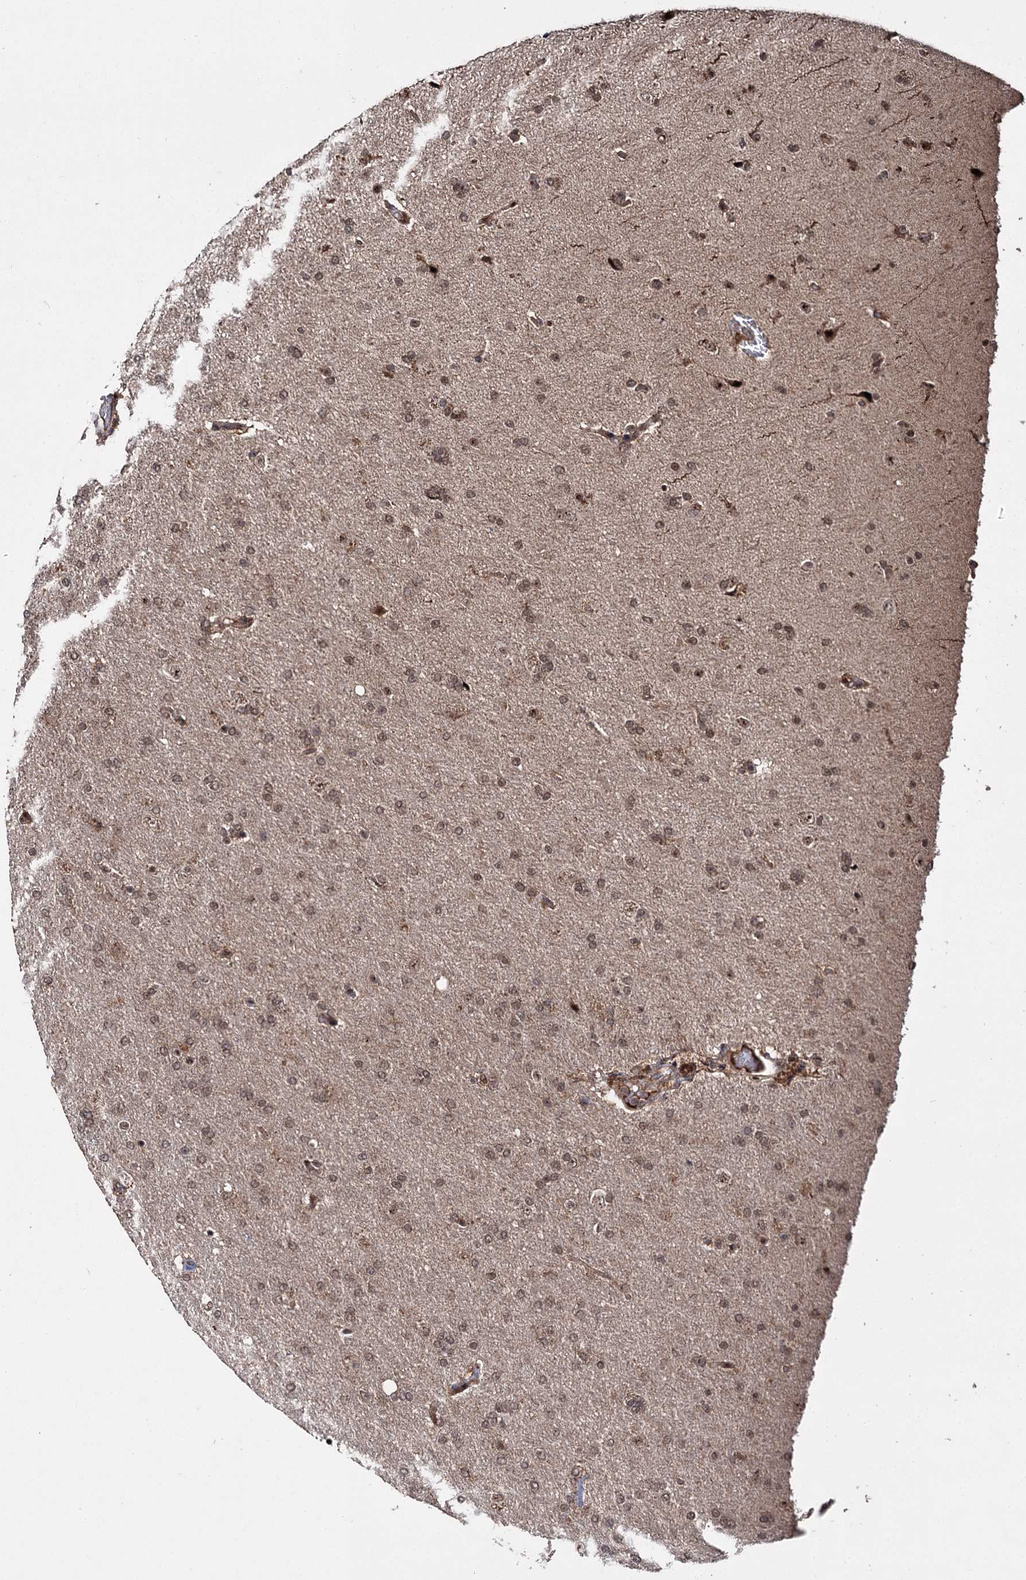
{"staining": {"intensity": "moderate", "quantity": ">75%", "location": "nuclear"}, "tissue": "glioma", "cell_type": "Tumor cells", "image_type": "cancer", "snomed": [{"axis": "morphology", "description": "Glioma, malignant, High grade"}, {"axis": "topography", "description": "Brain"}], "caption": "High-power microscopy captured an immunohistochemistry (IHC) image of glioma, revealing moderate nuclear positivity in about >75% of tumor cells. Using DAB (brown) and hematoxylin (blue) stains, captured at high magnification using brightfield microscopy.", "gene": "MKNK2", "patient": {"sex": "male", "age": 72}}